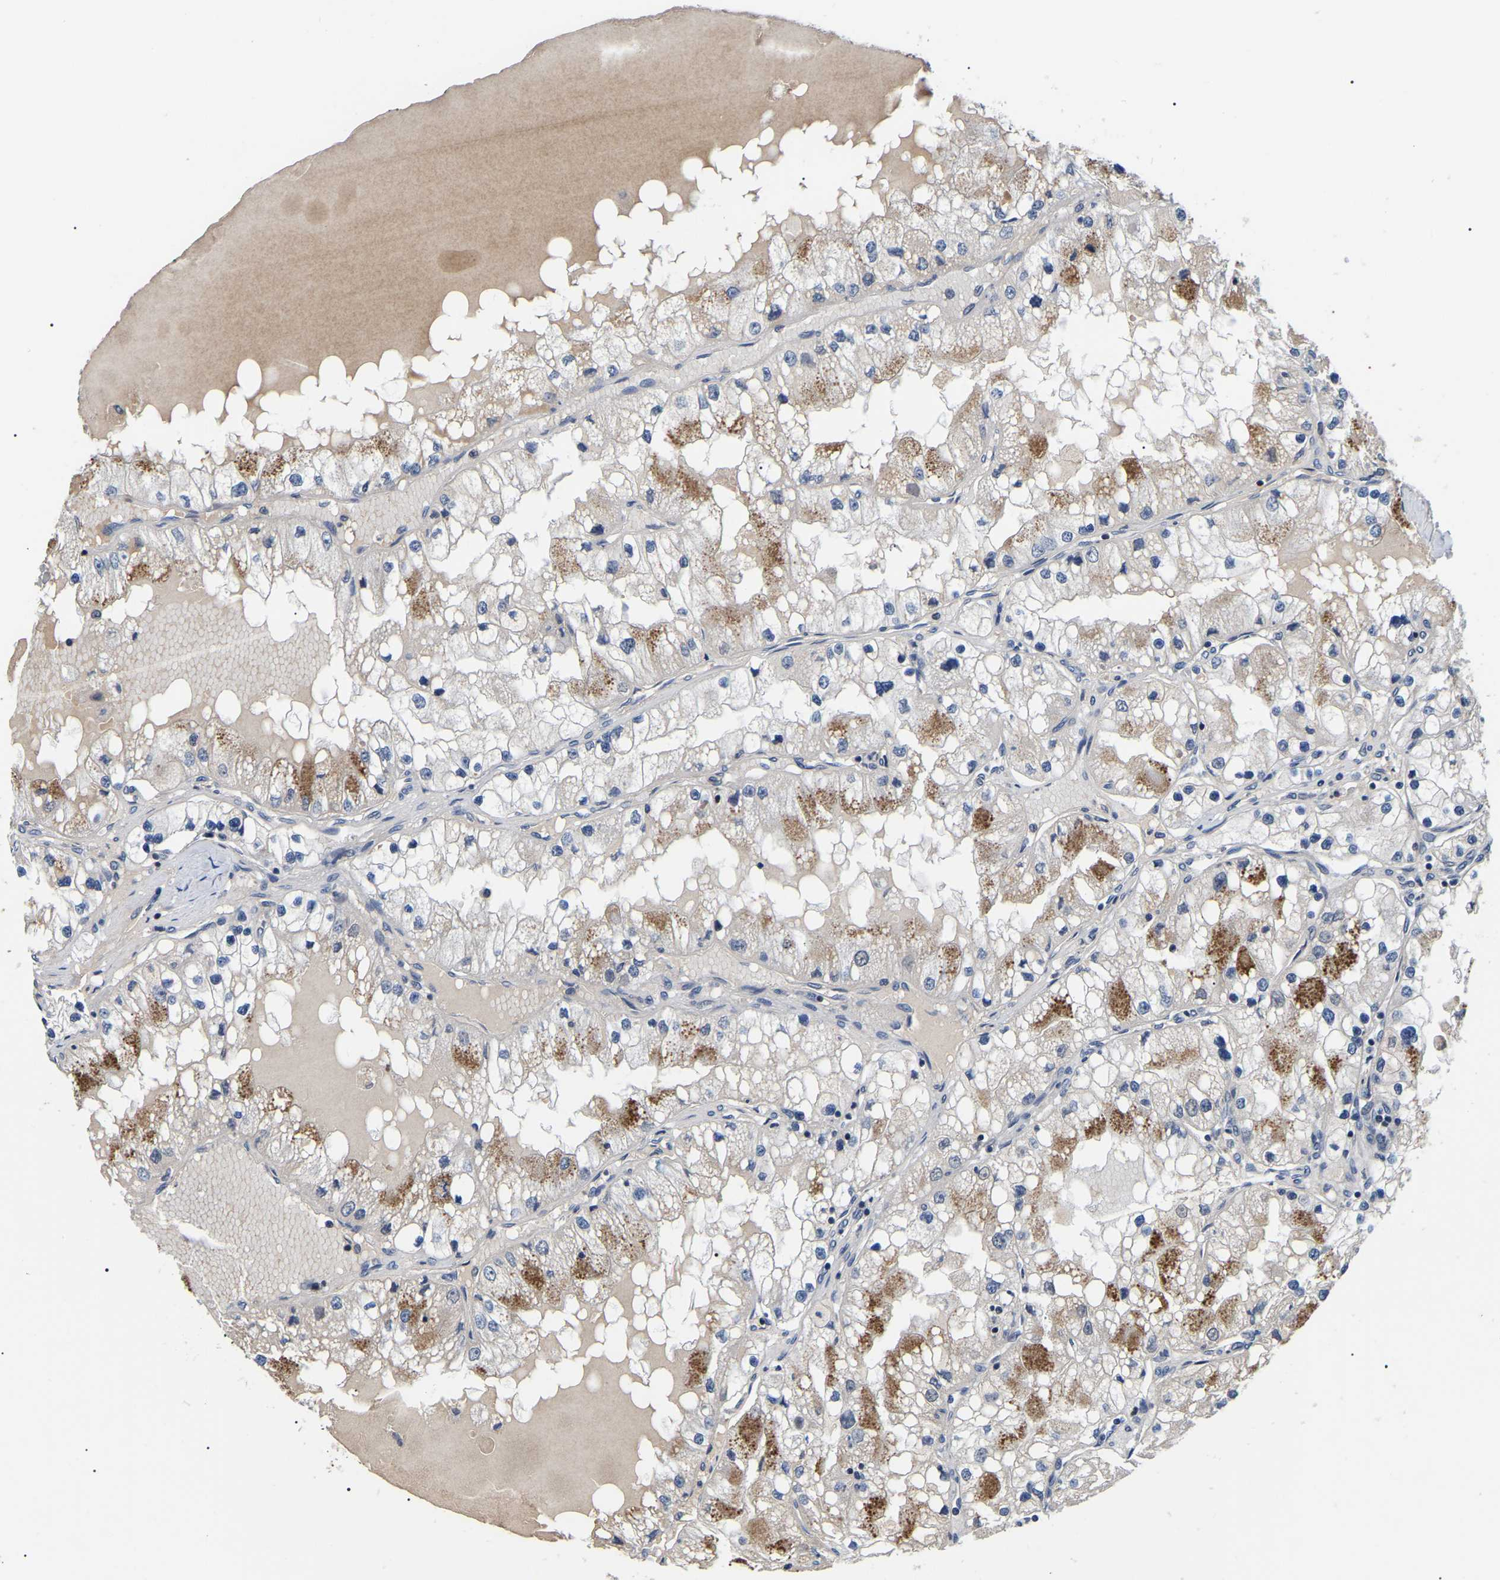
{"staining": {"intensity": "moderate", "quantity": "<25%", "location": "cytoplasmic/membranous"}, "tissue": "renal cancer", "cell_type": "Tumor cells", "image_type": "cancer", "snomed": [{"axis": "morphology", "description": "Adenocarcinoma, NOS"}, {"axis": "topography", "description": "Kidney"}], "caption": "DAB immunohistochemical staining of human renal adenocarcinoma reveals moderate cytoplasmic/membranous protein staining in approximately <25% of tumor cells.", "gene": "RRP1B", "patient": {"sex": "male", "age": 68}}